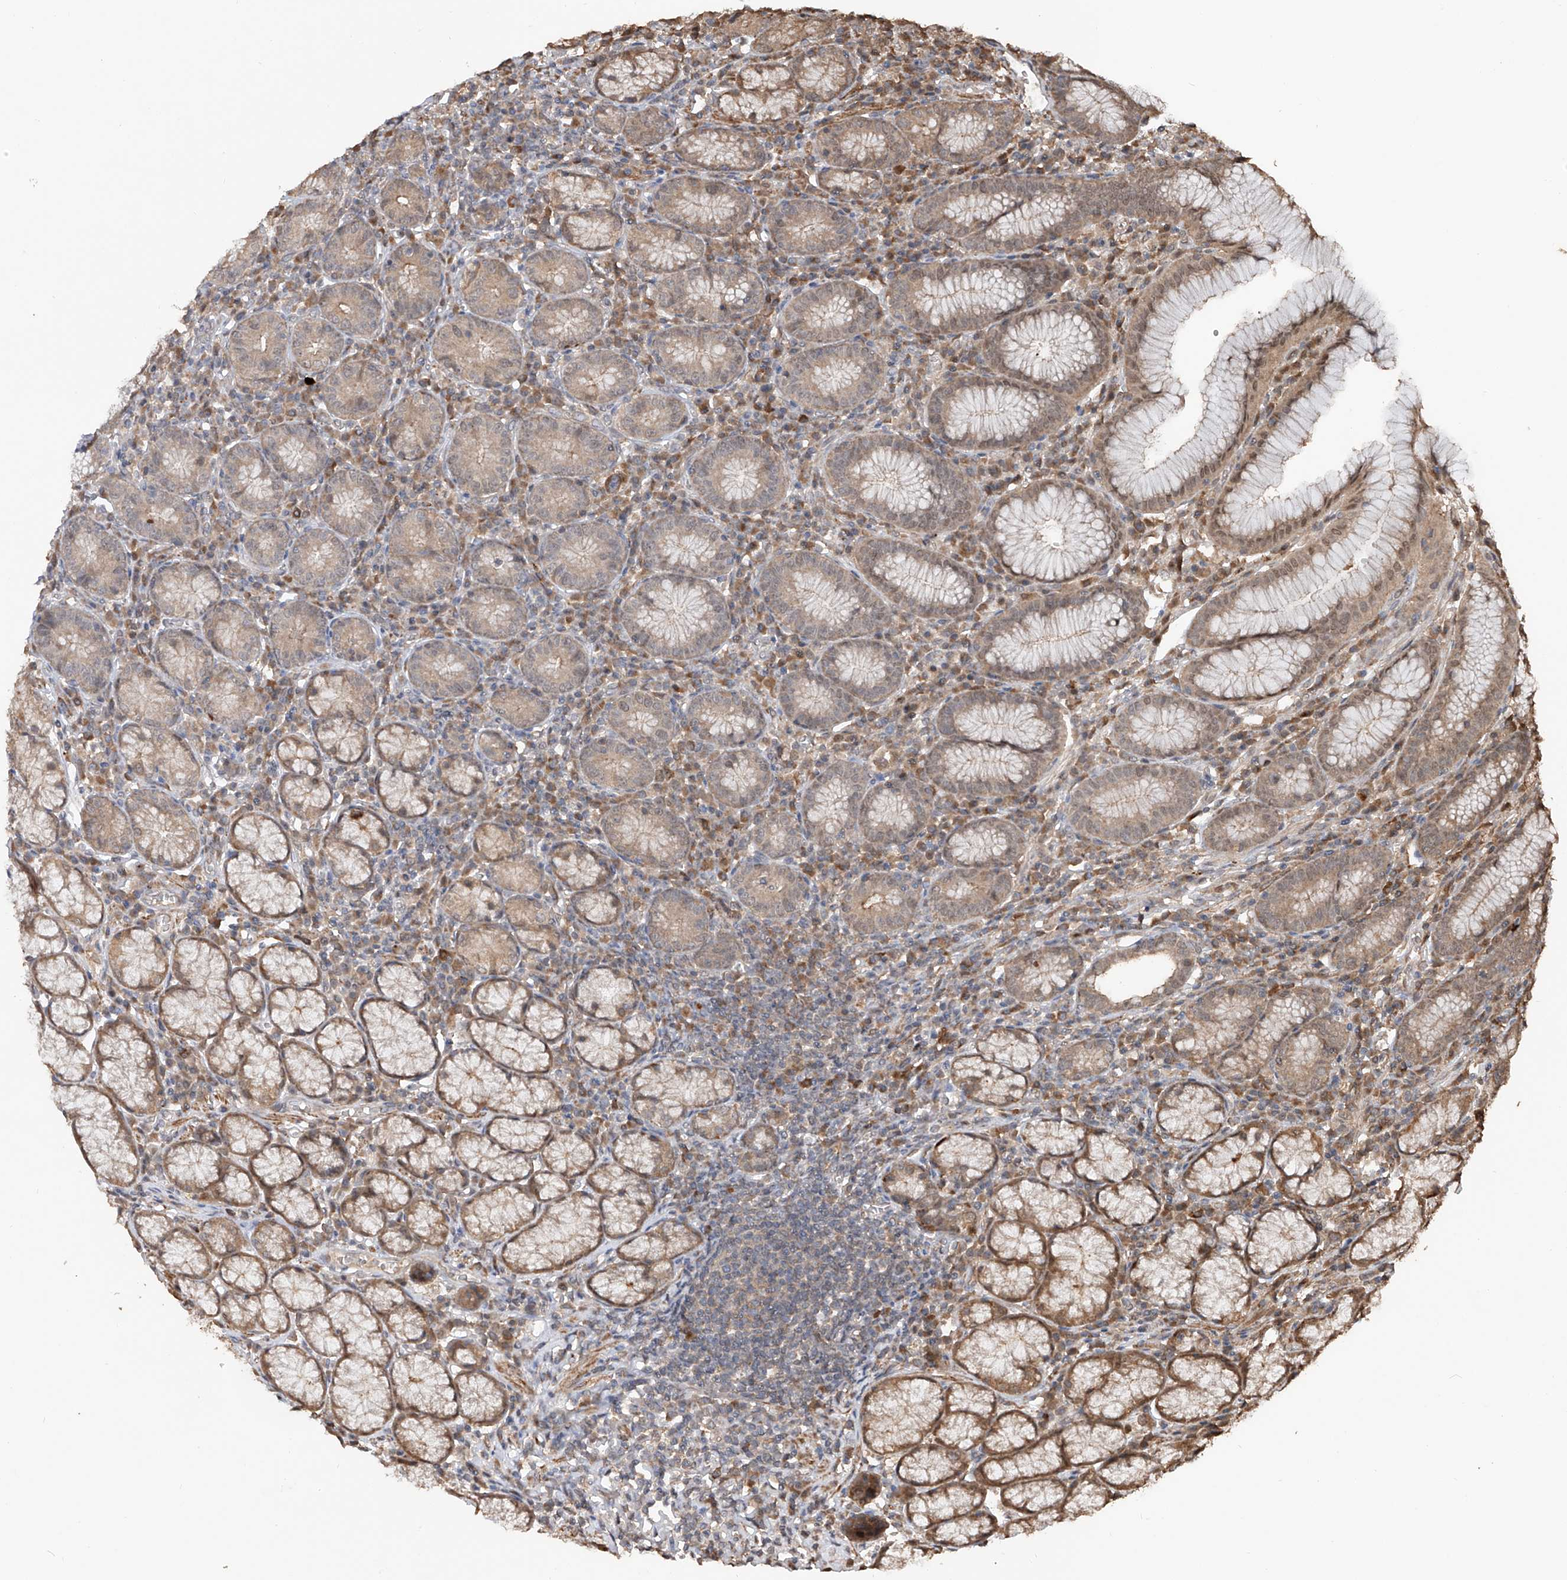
{"staining": {"intensity": "moderate", "quantity": "25%-75%", "location": "cytoplasmic/membranous"}, "tissue": "stomach", "cell_type": "Glandular cells", "image_type": "normal", "snomed": [{"axis": "morphology", "description": "Normal tissue, NOS"}, {"axis": "topography", "description": "Stomach"}], "caption": "Protein staining displays moderate cytoplasmic/membranous expression in approximately 25%-75% of glandular cells in unremarkable stomach.", "gene": "FAM135A", "patient": {"sex": "male", "age": 55}}